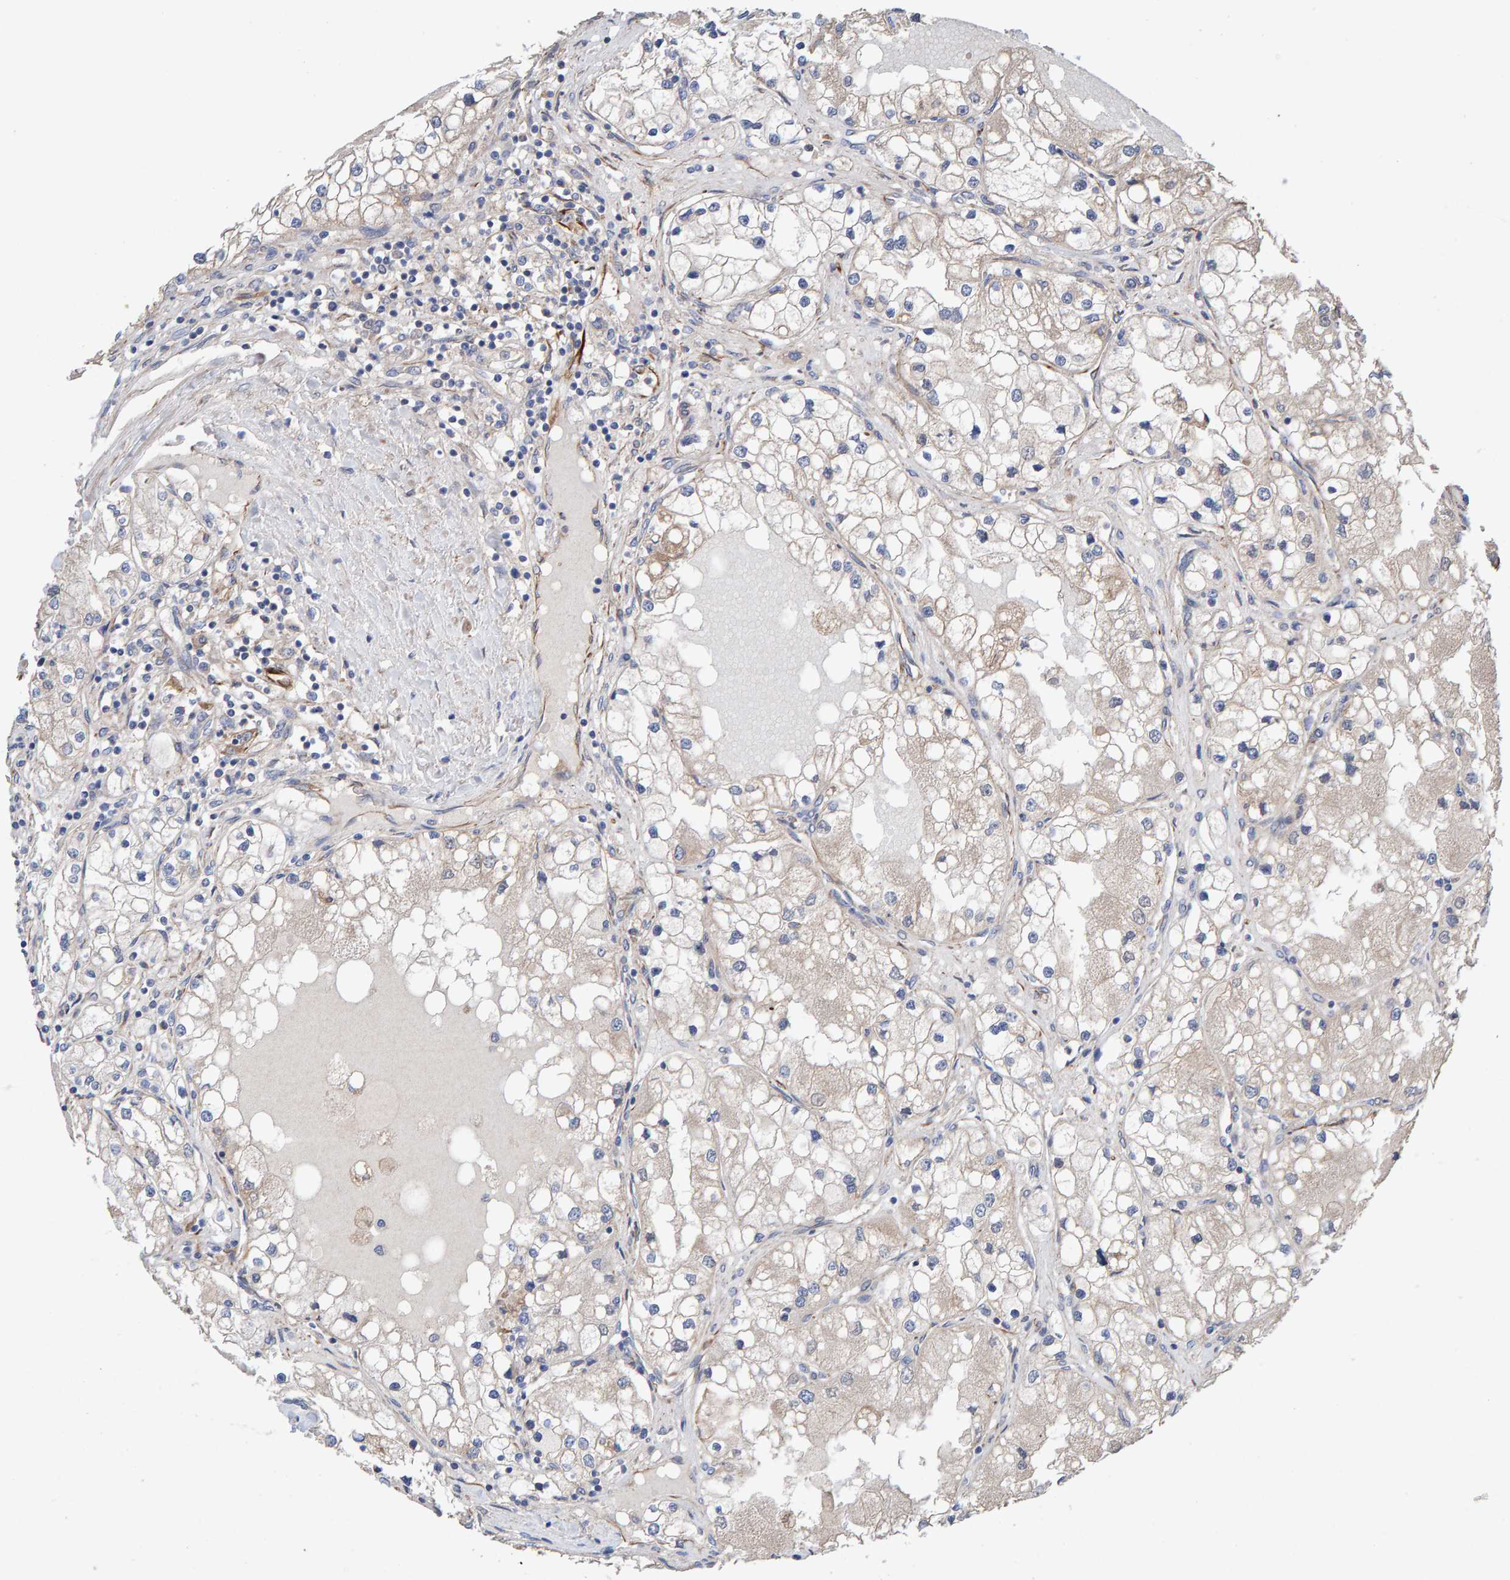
{"staining": {"intensity": "negative", "quantity": "none", "location": "none"}, "tissue": "renal cancer", "cell_type": "Tumor cells", "image_type": "cancer", "snomed": [{"axis": "morphology", "description": "Adenocarcinoma, NOS"}, {"axis": "topography", "description": "Kidney"}], "caption": "There is no significant staining in tumor cells of renal cancer.", "gene": "ZNF347", "patient": {"sex": "male", "age": 68}}